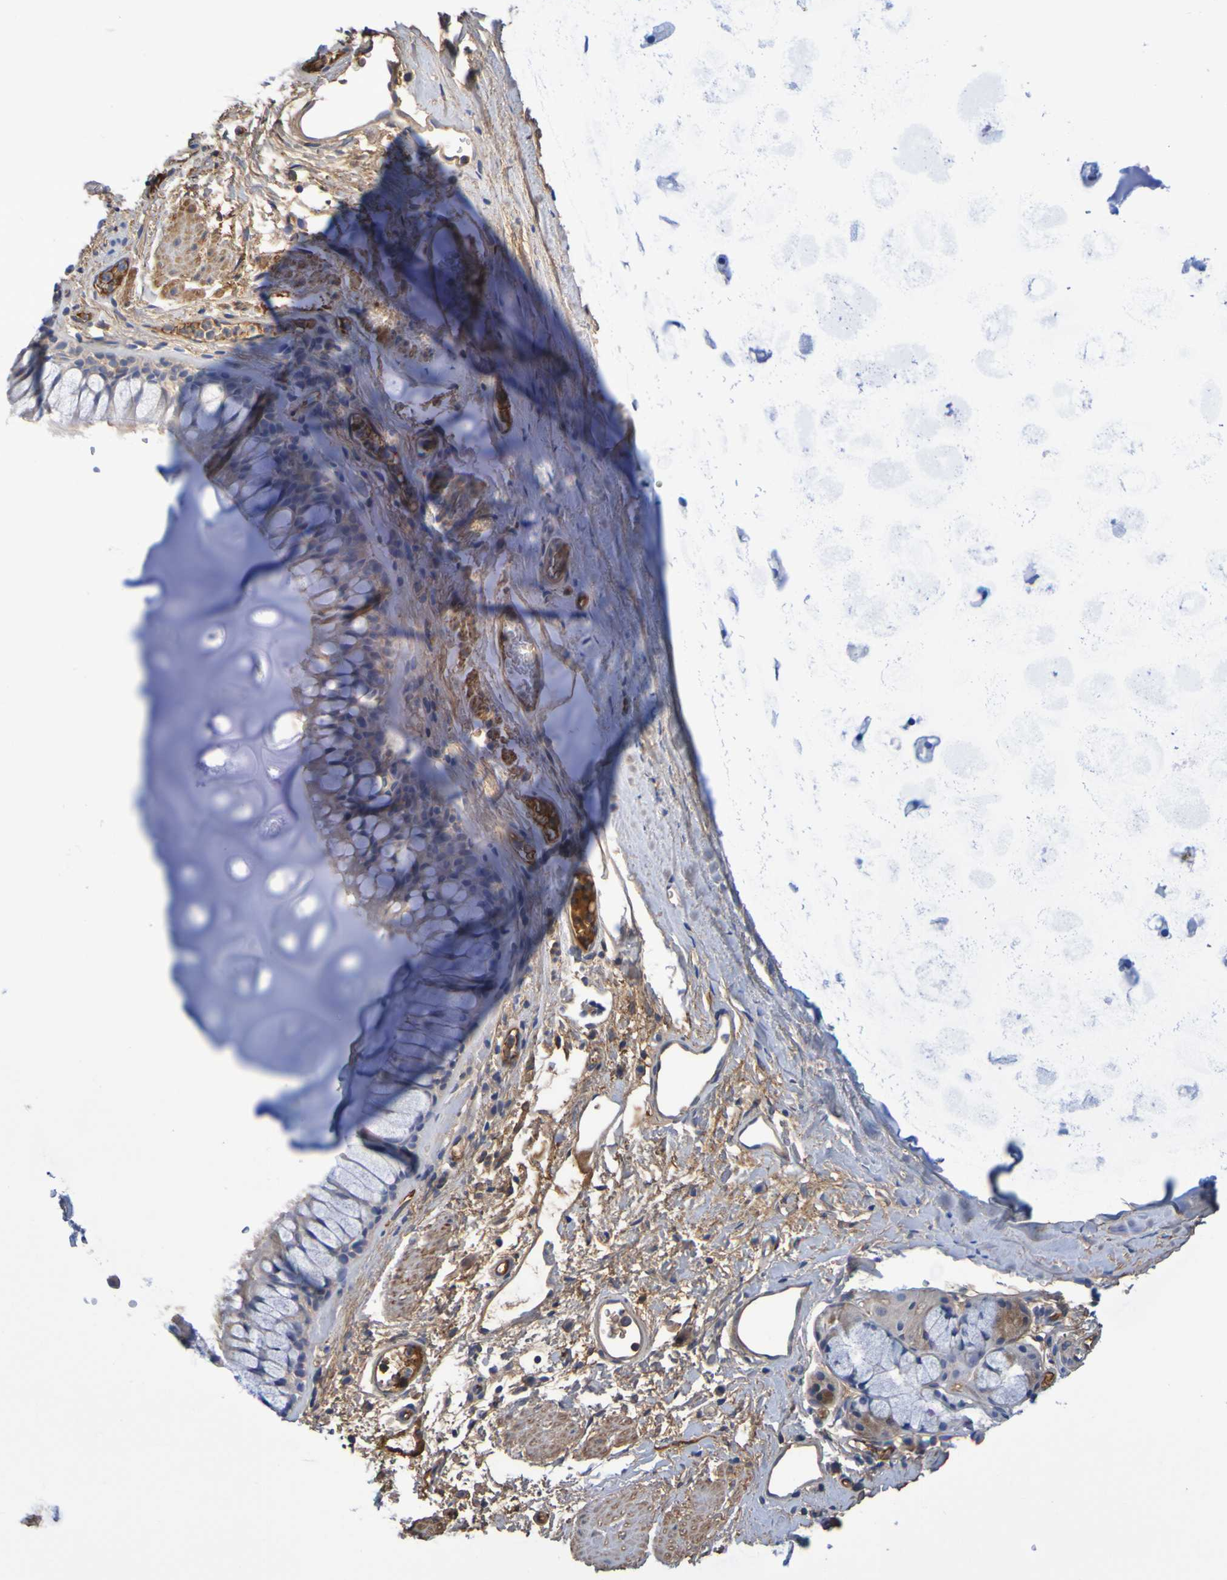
{"staining": {"intensity": "weak", "quantity": "25%-75%", "location": "cytoplasmic/membranous"}, "tissue": "bronchus", "cell_type": "Respiratory epithelial cells", "image_type": "normal", "snomed": [{"axis": "morphology", "description": "Normal tissue, NOS"}, {"axis": "topography", "description": "Cartilage tissue"}, {"axis": "topography", "description": "Bronchus"}], "caption": "IHC staining of unremarkable bronchus, which displays low levels of weak cytoplasmic/membranous staining in about 25%-75% of respiratory epithelial cells indicating weak cytoplasmic/membranous protein positivity. The staining was performed using DAB (3,3'-diaminobenzidine) (brown) for protein detection and nuclei were counterstained in hematoxylin (blue).", "gene": "GAB3", "patient": {"sex": "female", "age": 53}}